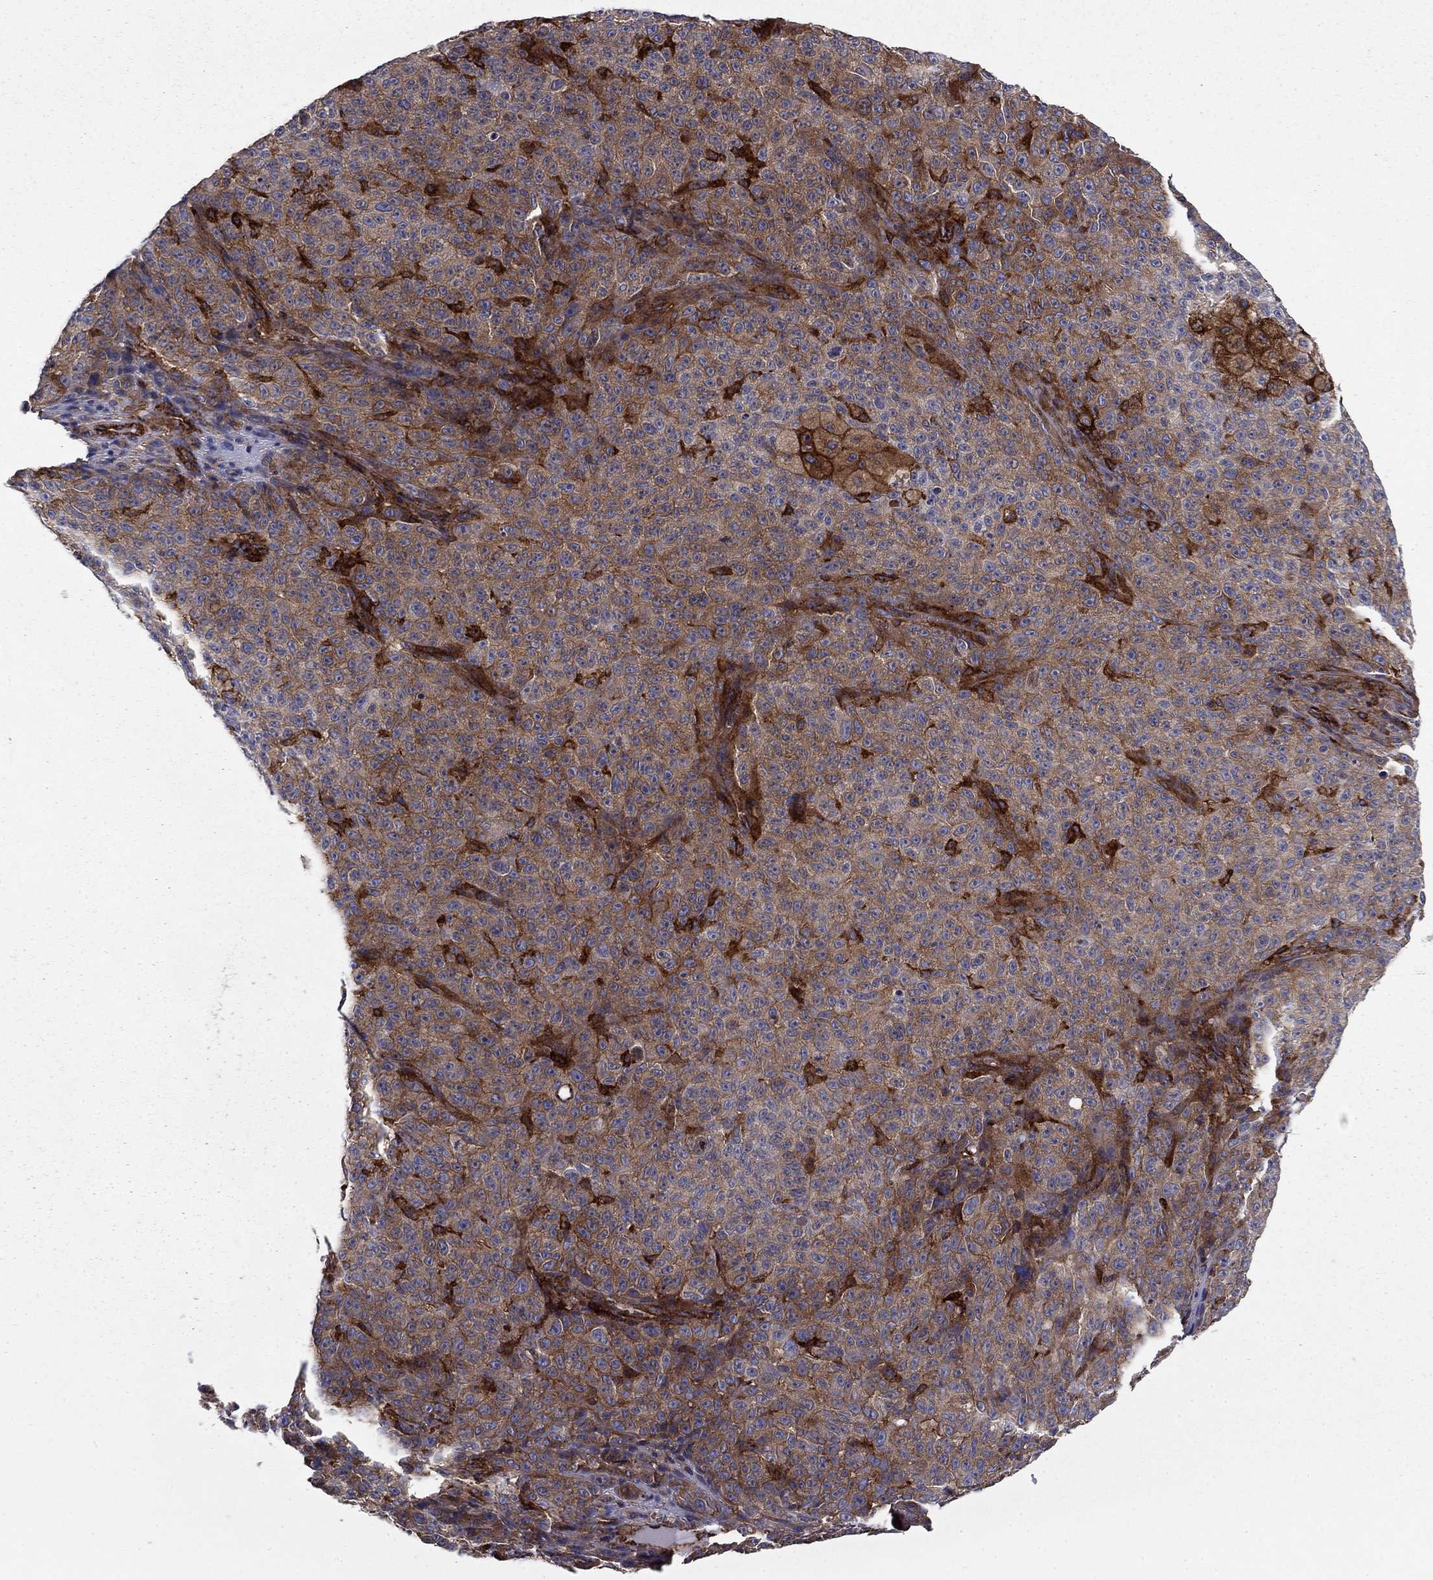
{"staining": {"intensity": "moderate", "quantity": "25%-75%", "location": "cytoplasmic/membranous"}, "tissue": "melanoma", "cell_type": "Tumor cells", "image_type": "cancer", "snomed": [{"axis": "morphology", "description": "Malignant melanoma, NOS"}, {"axis": "topography", "description": "Skin"}], "caption": "DAB immunohistochemical staining of human melanoma displays moderate cytoplasmic/membranous protein staining in about 25%-75% of tumor cells. (Stains: DAB in brown, nuclei in blue, Microscopy: brightfield microscopy at high magnification).", "gene": "EHBP1L1", "patient": {"sex": "female", "age": 82}}